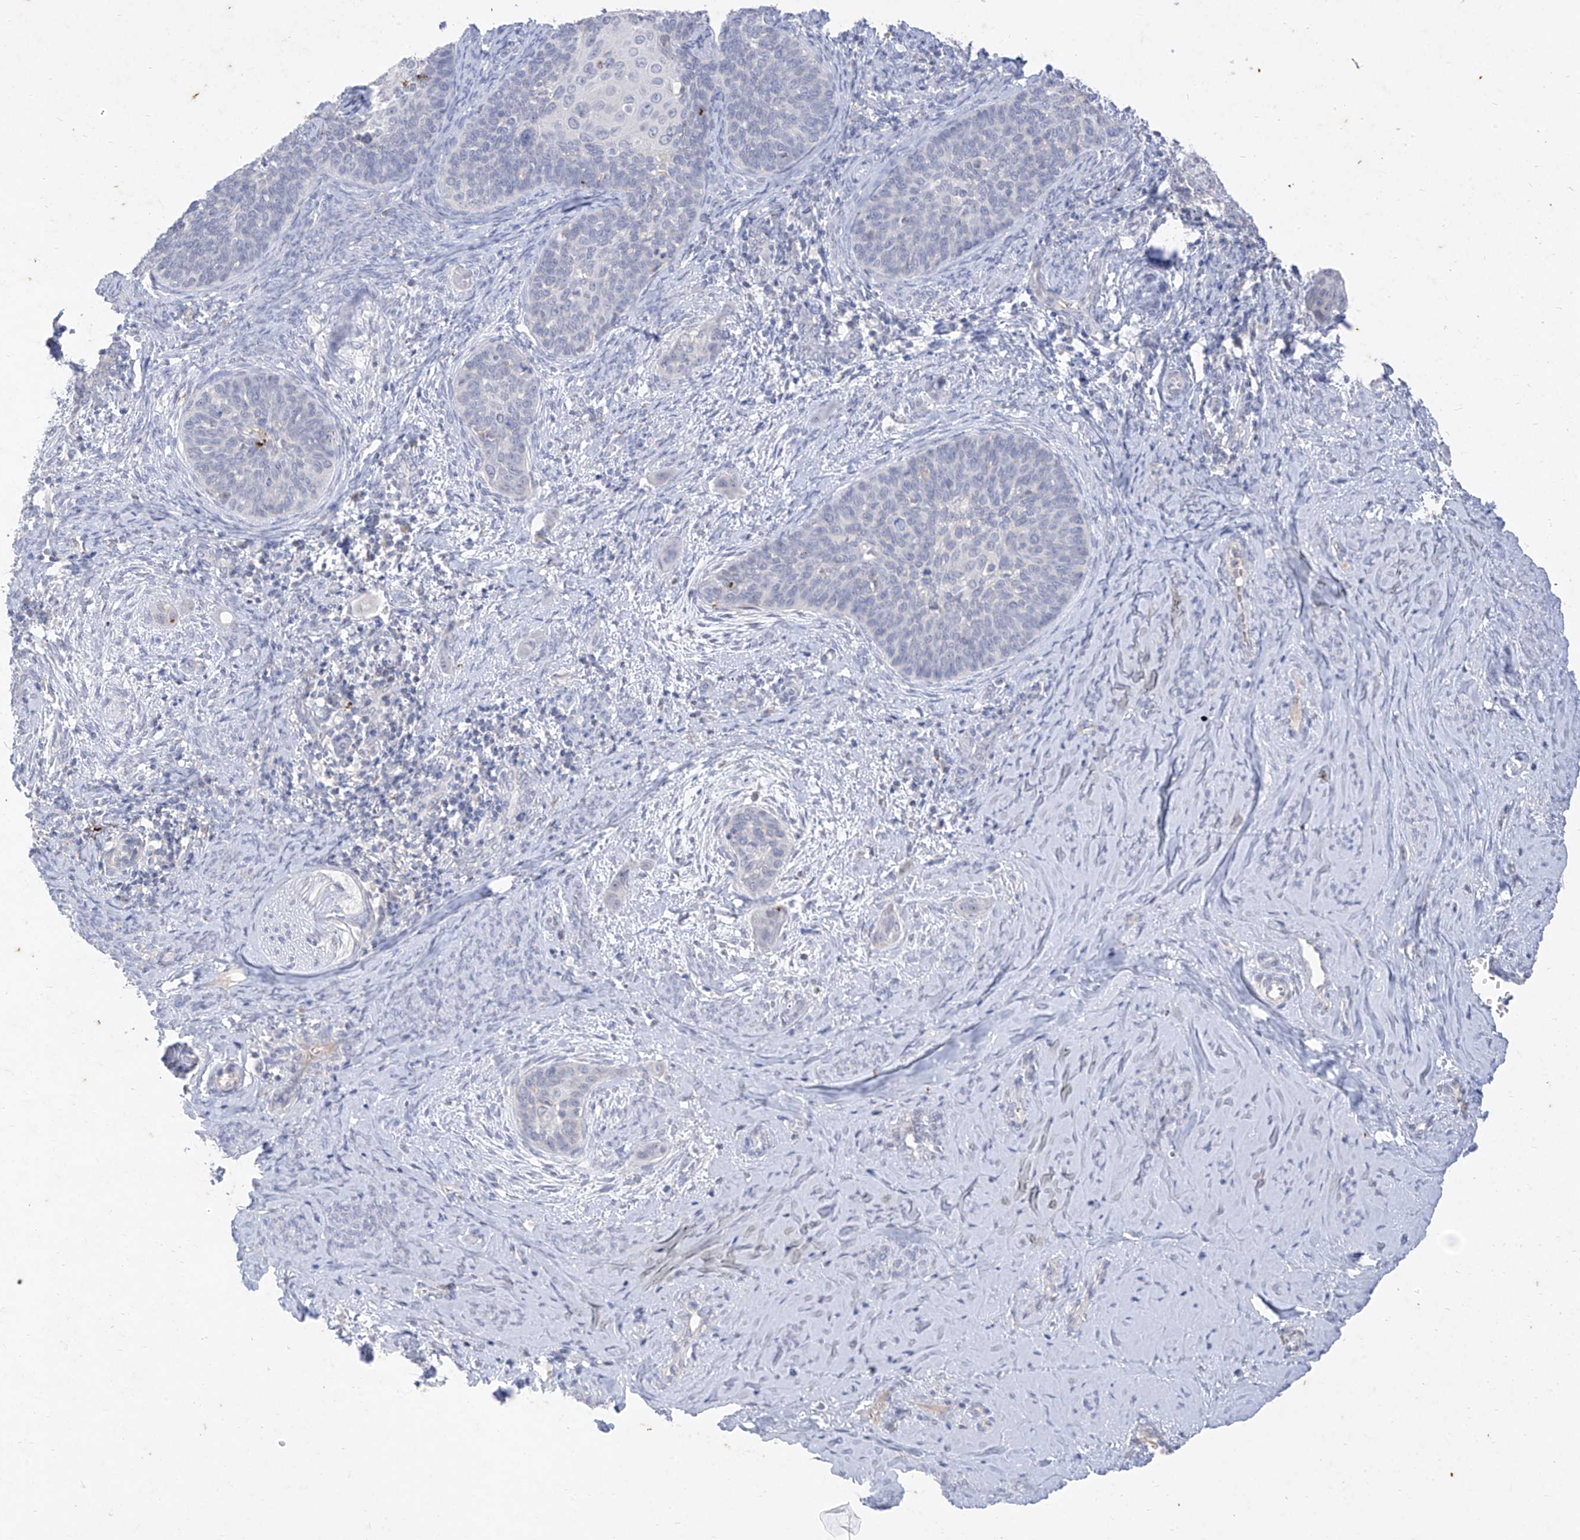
{"staining": {"intensity": "negative", "quantity": "none", "location": "none"}, "tissue": "cervical cancer", "cell_type": "Tumor cells", "image_type": "cancer", "snomed": [{"axis": "morphology", "description": "Squamous cell carcinoma, NOS"}, {"axis": "topography", "description": "Cervix"}], "caption": "There is no significant expression in tumor cells of cervical cancer.", "gene": "TGM4", "patient": {"sex": "female", "age": 33}}